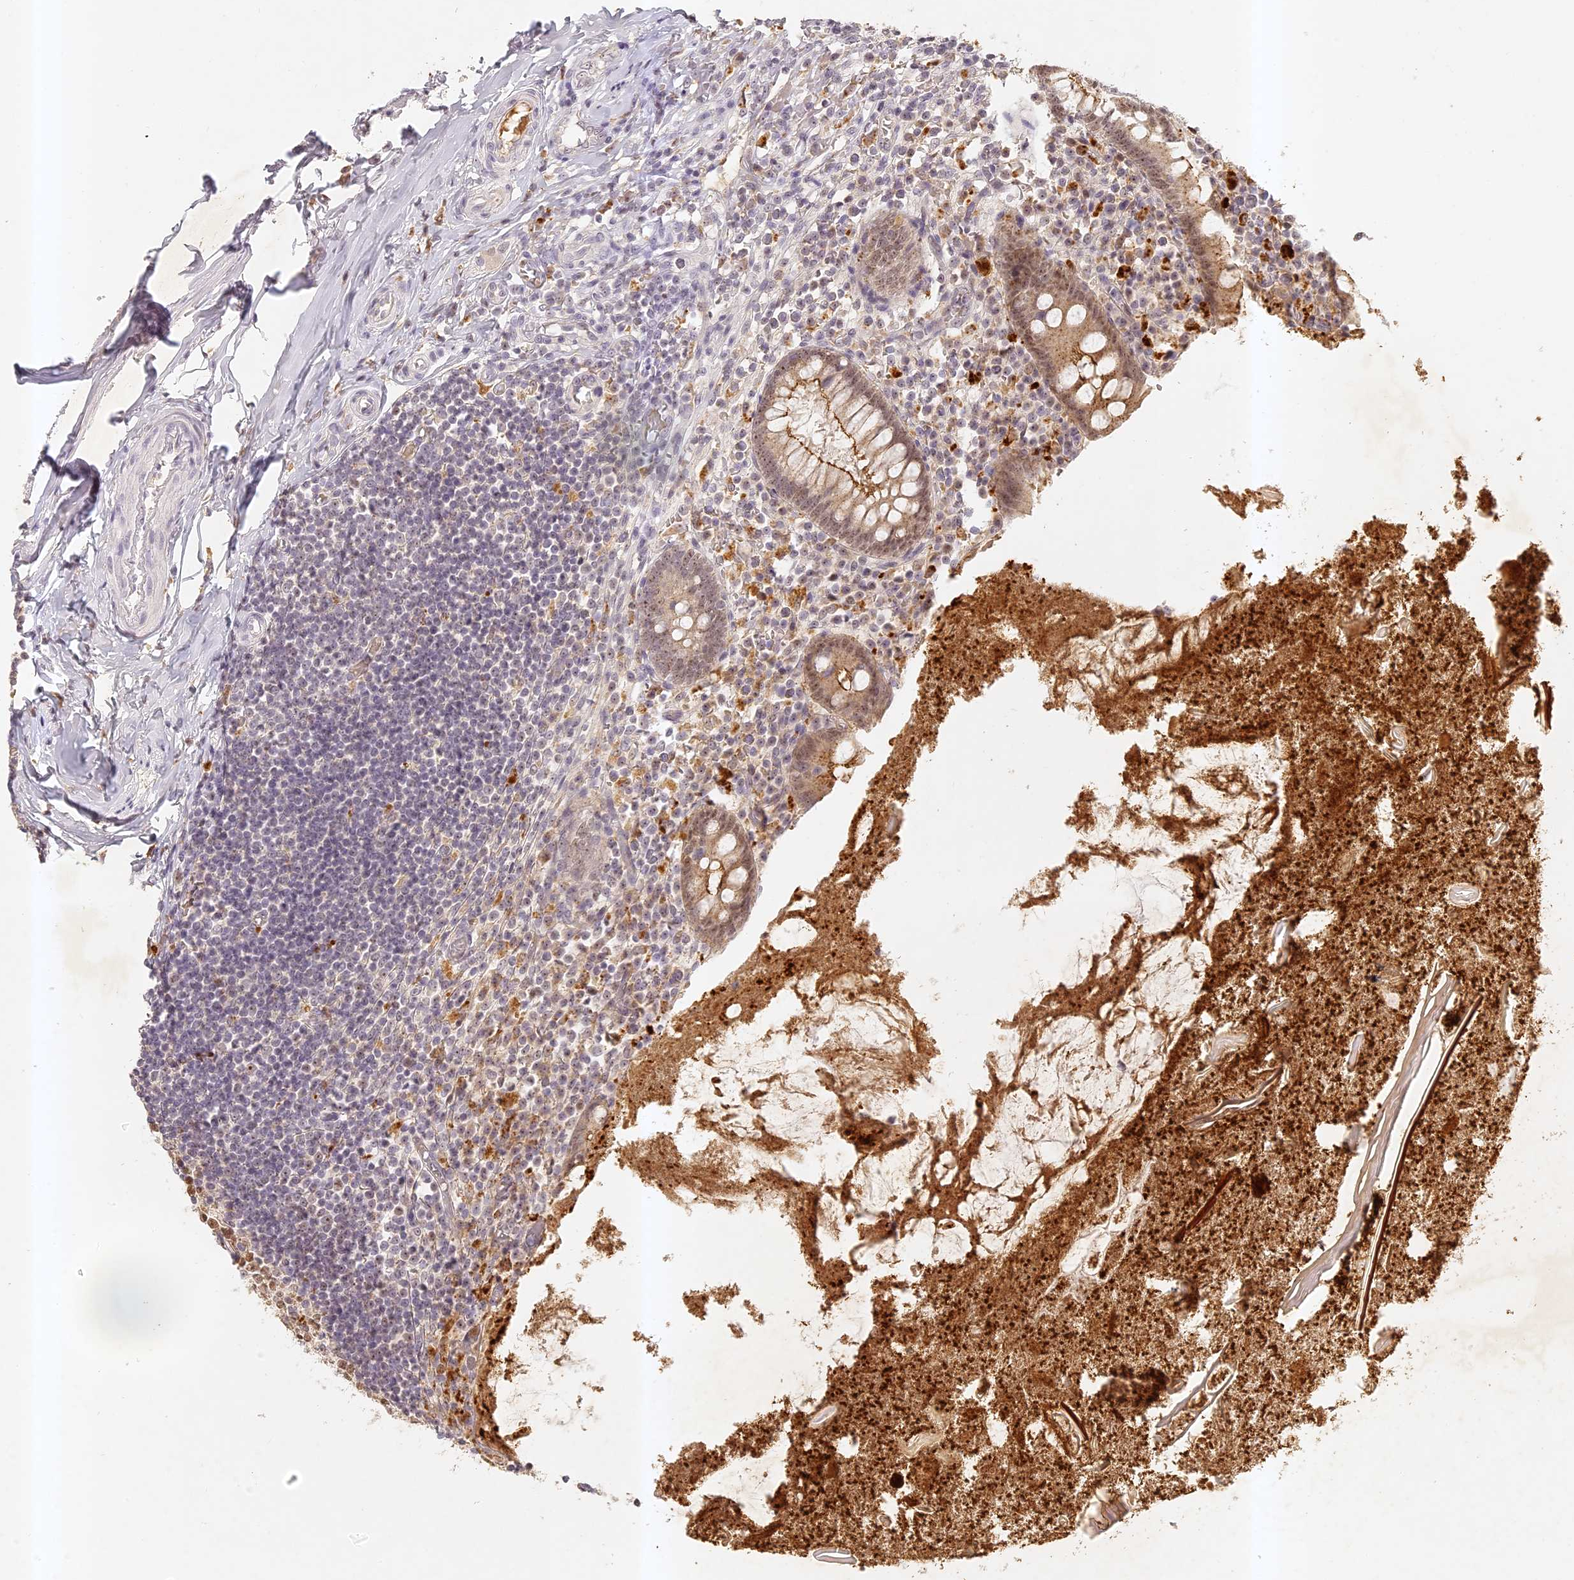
{"staining": {"intensity": "moderate", "quantity": "25%-75%", "location": "cytoplasmic/membranous"}, "tissue": "appendix", "cell_type": "Glandular cells", "image_type": "normal", "snomed": [{"axis": "morphology", "description": "Normal tissue, NOS"}, {"axis": "topography", "description": "Appendix"}], "caption": "This is a micrograph of IHC staining of benign appendix, which shows moderate staining in the cytoplasmic/membranous of glandular cells.", "gene": "ELL3", "patient": {"sex": "female", "age": 17}}